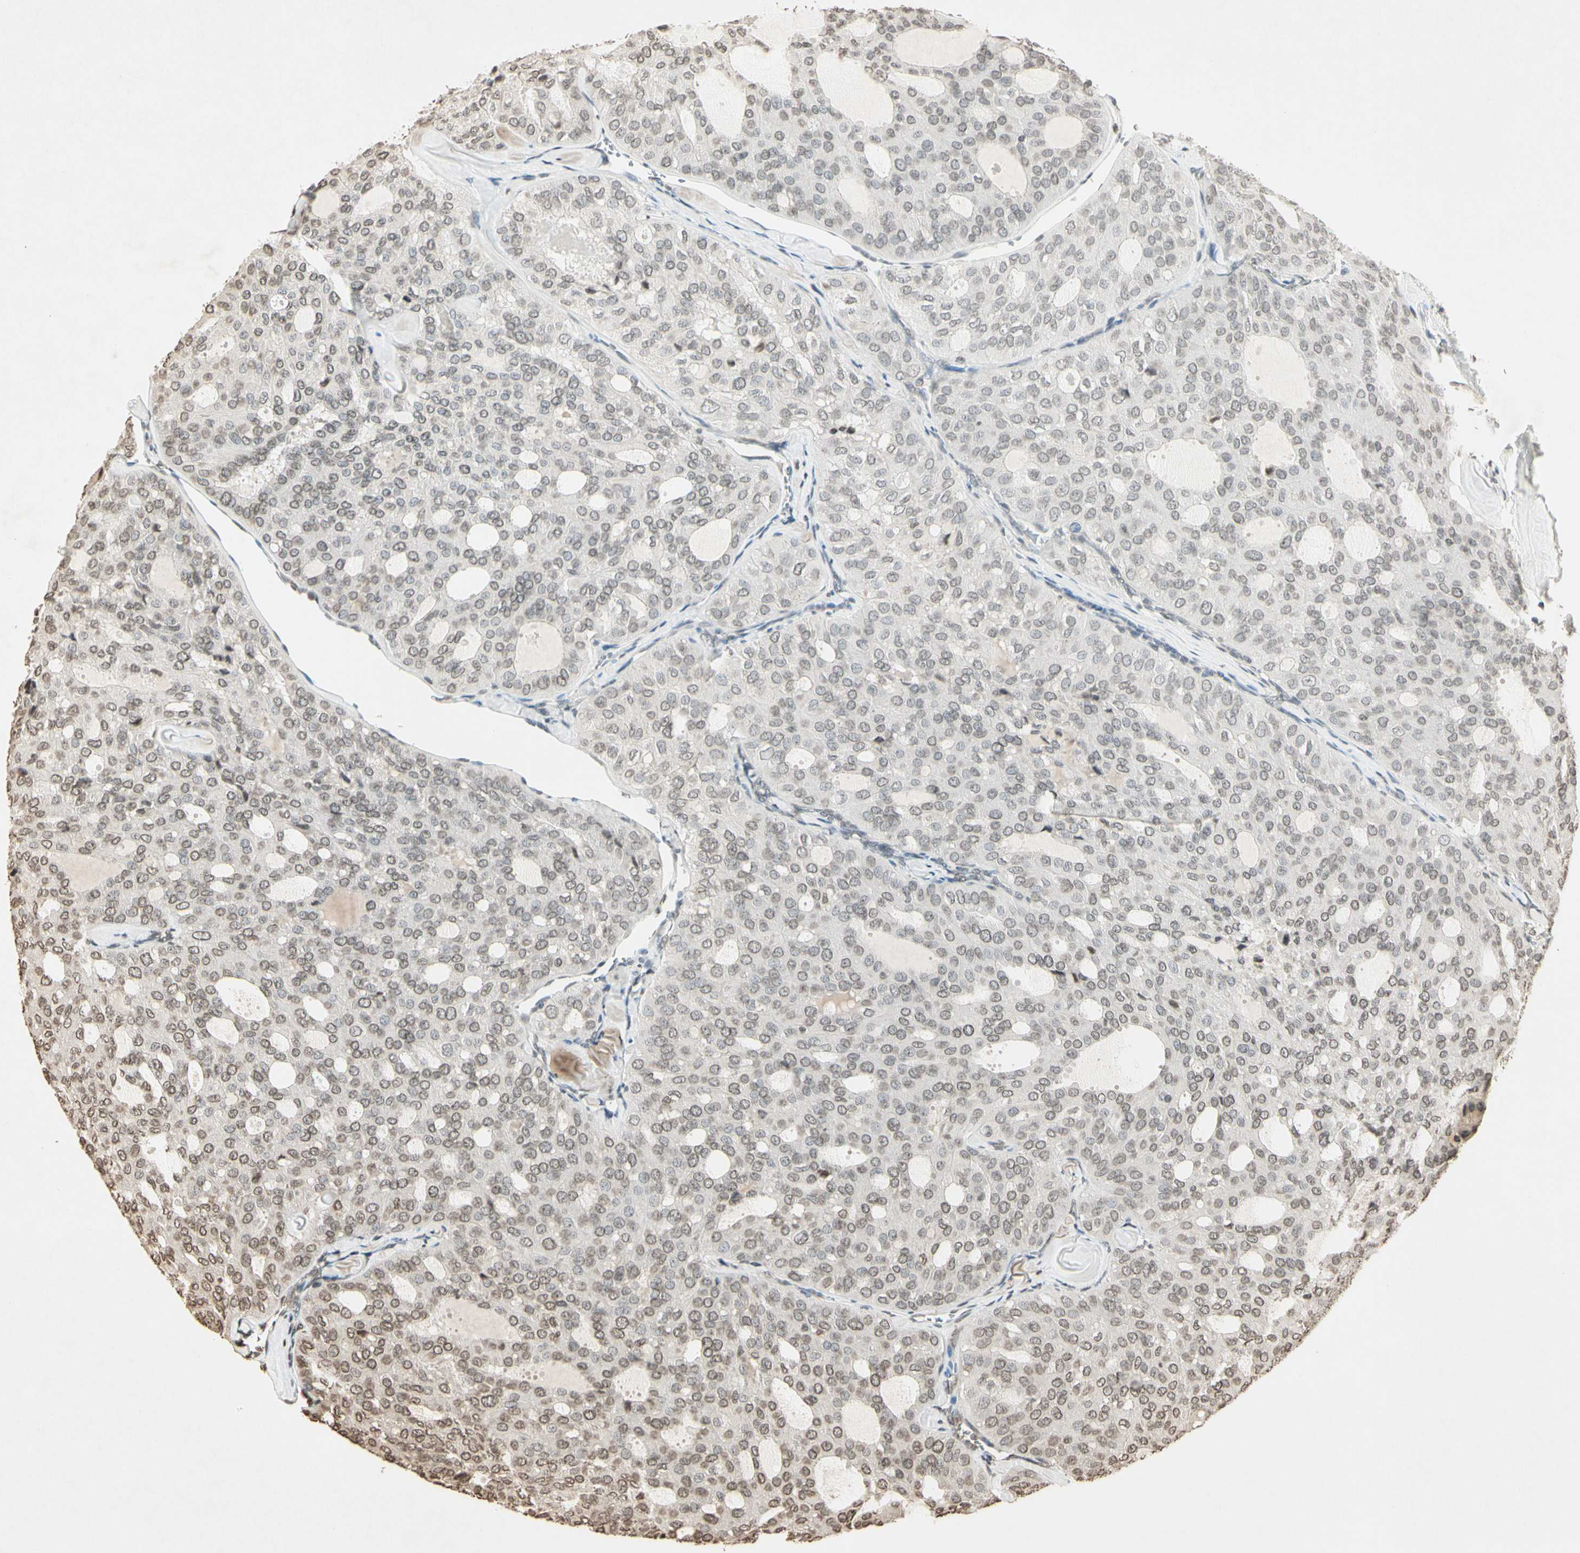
{"staining": {"intensity": "weak", "quantity": "<25%", "location": "nuclear"}, "tissue": "thyroid cancer", "cell_type": "Tumor cells", "image_type": "cancer", "snomed": [{"axis": "morphology", "description": "Follicular adenoma carcinoma, NOS"}, {"axis": "topography", "description": "Thyroid gland"}], "caption": "High power microscopy image of an IHC micrograph of follicular adenoma carcinoma (thyroid), revealing no significant expression in tumor cells.", "gene": "TOP1", "patient": {"sex": "male", "age": 75}}